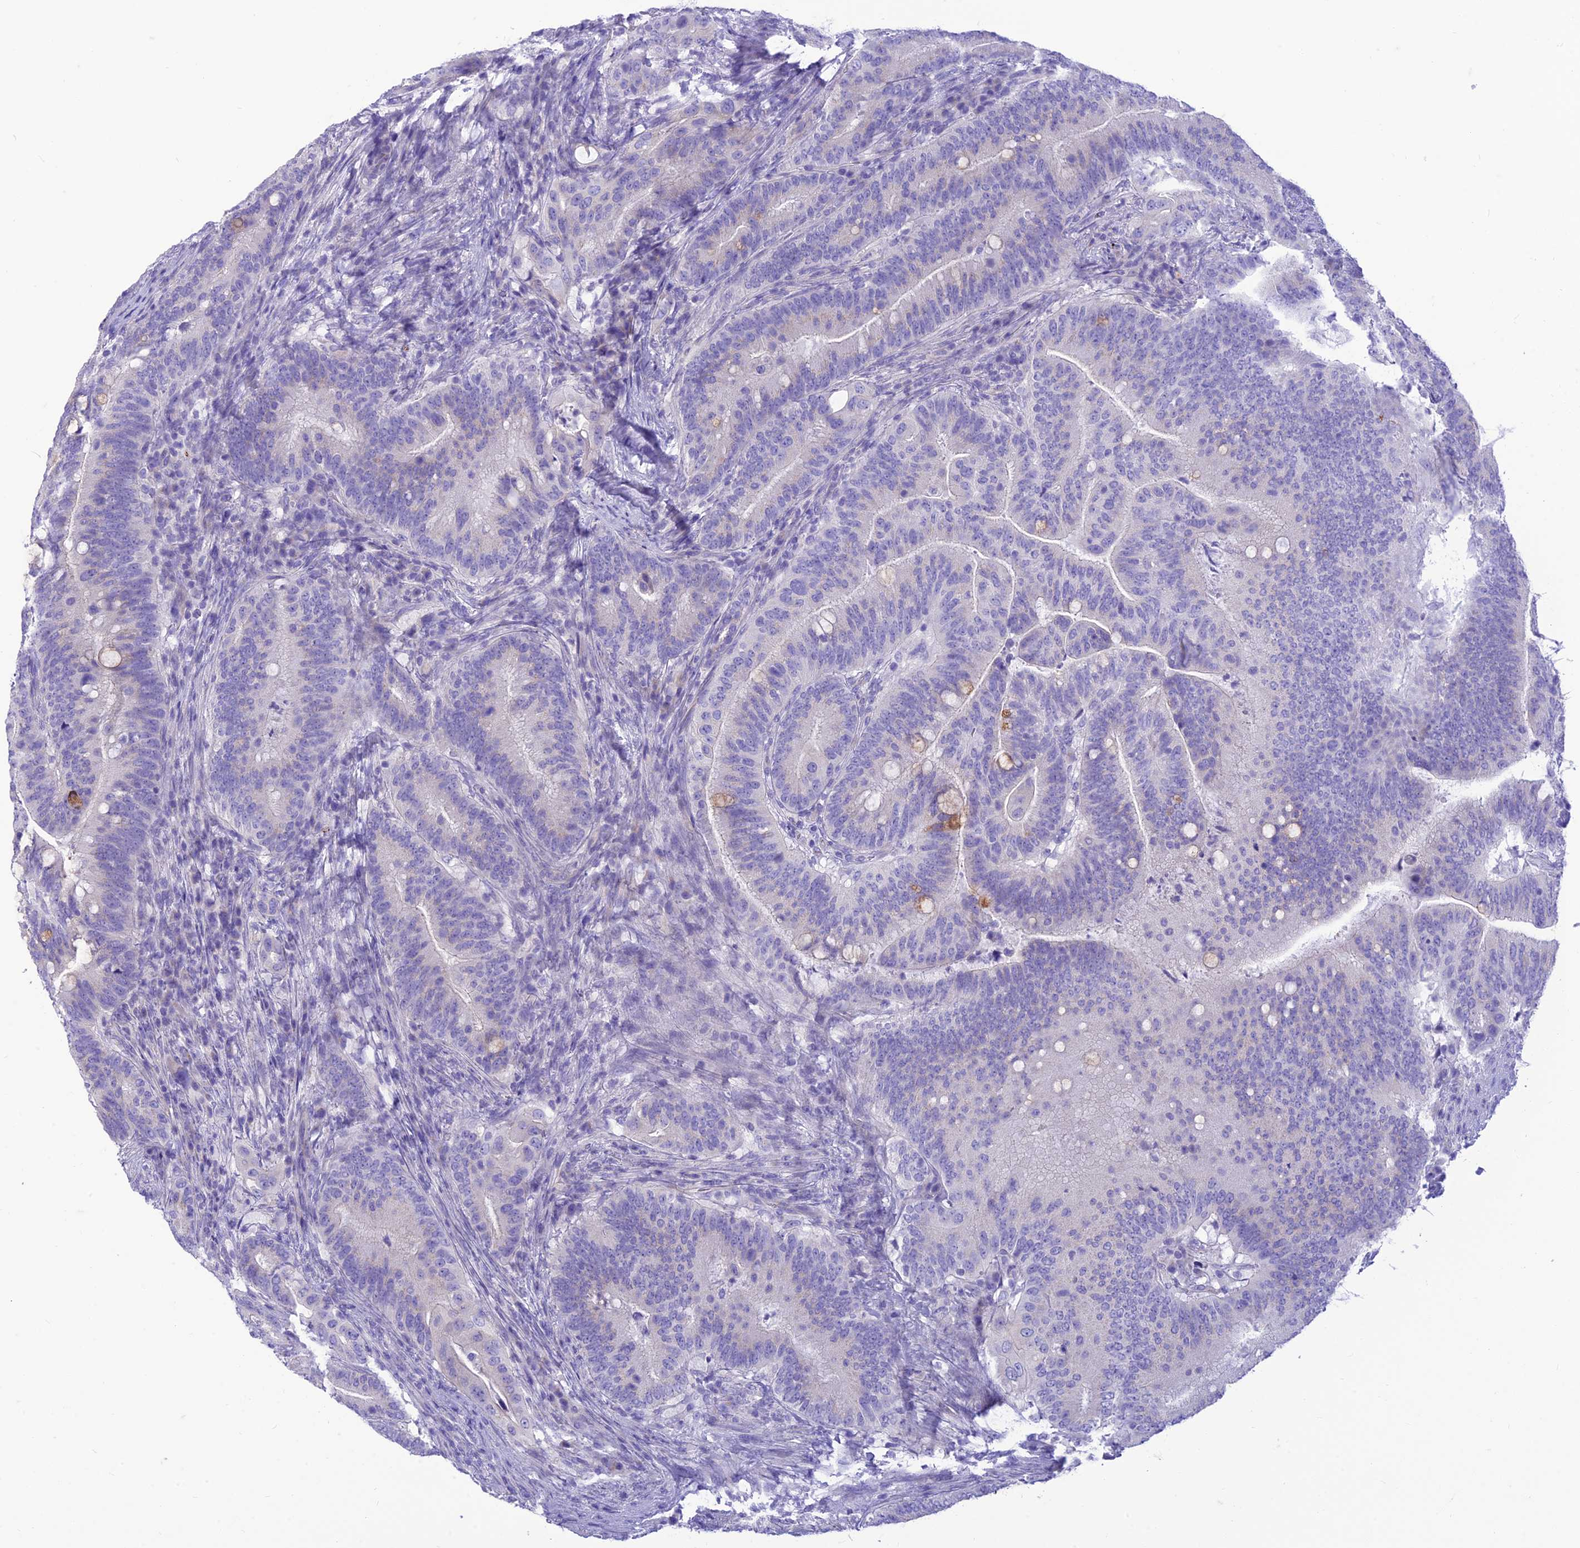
{"staining": {"intensity": "negative", "quantity": "none", "location": "none"}, "tissue": "colorectal cancer", "cell_type": "Tumor cells", "image_type": "cancer", "snomed": [{"axis": "morphology", "description": "Adenocarcinoma, NOS"}, {"axis": "topography", "description": "Colon"}], "caption": "Tumor cells show no significant expression in colorectal adenocarcinoma.", "gene": "DHDH", "patient": {"sex": "female", "age": 66}}